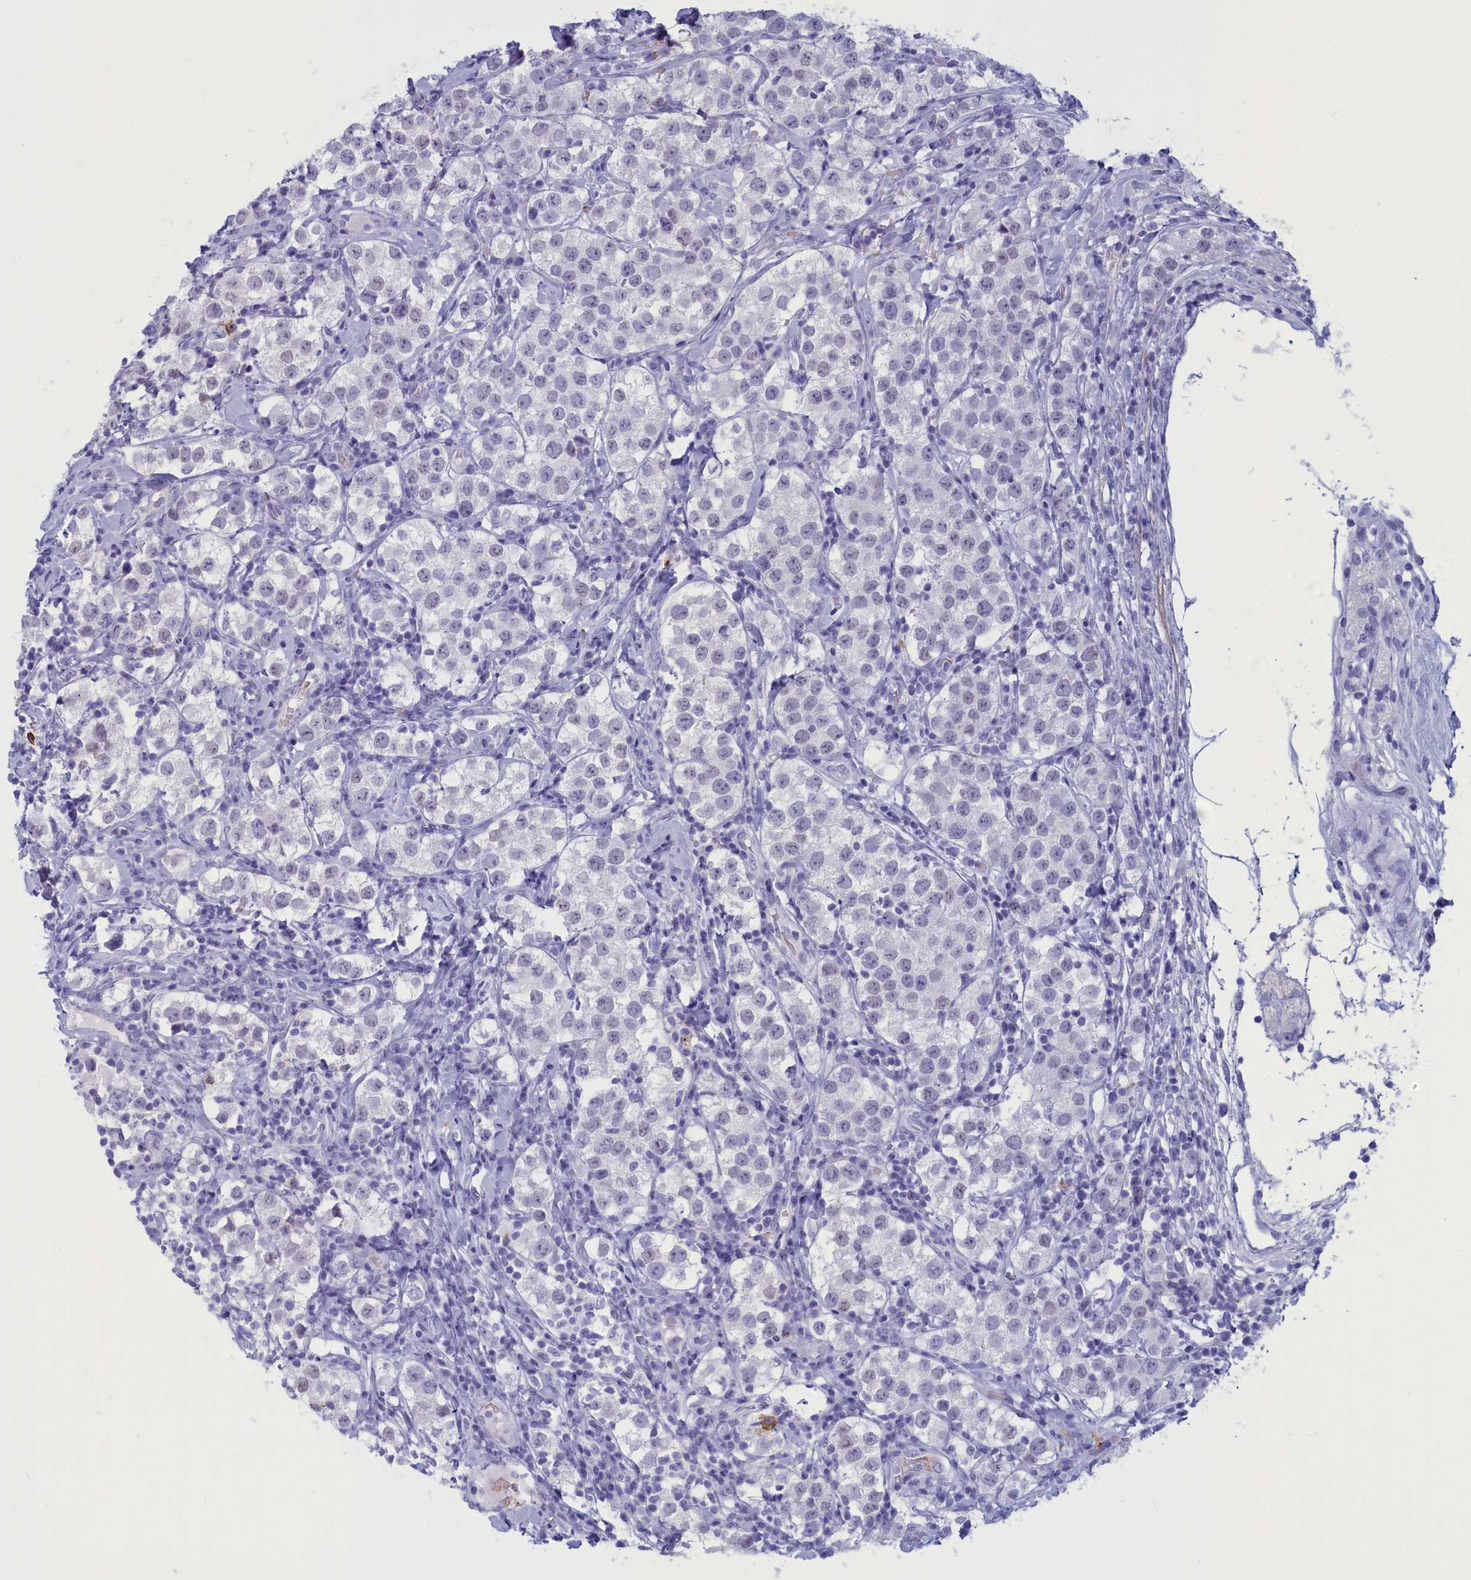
{"staining": {"intensity": "negative", "quantity": "none", "location": "none"}, "tissue": "testis cancer", "cell_type": "Tumor cells", "image_type": "cancer", "snomed": [{"axis": "morphology", "description": "Seminoma, NOS"}, {"axis": "topography", "description": "Testis"}], "caption": "Photomicrograph shows no significant protein positivity in tumor cells of seminoma (testis). (DAB immunohistochemistry with hematoxylin counter stain).", "gene": "GAPDHS", "patient": {"sex": "male", "age": 34}}